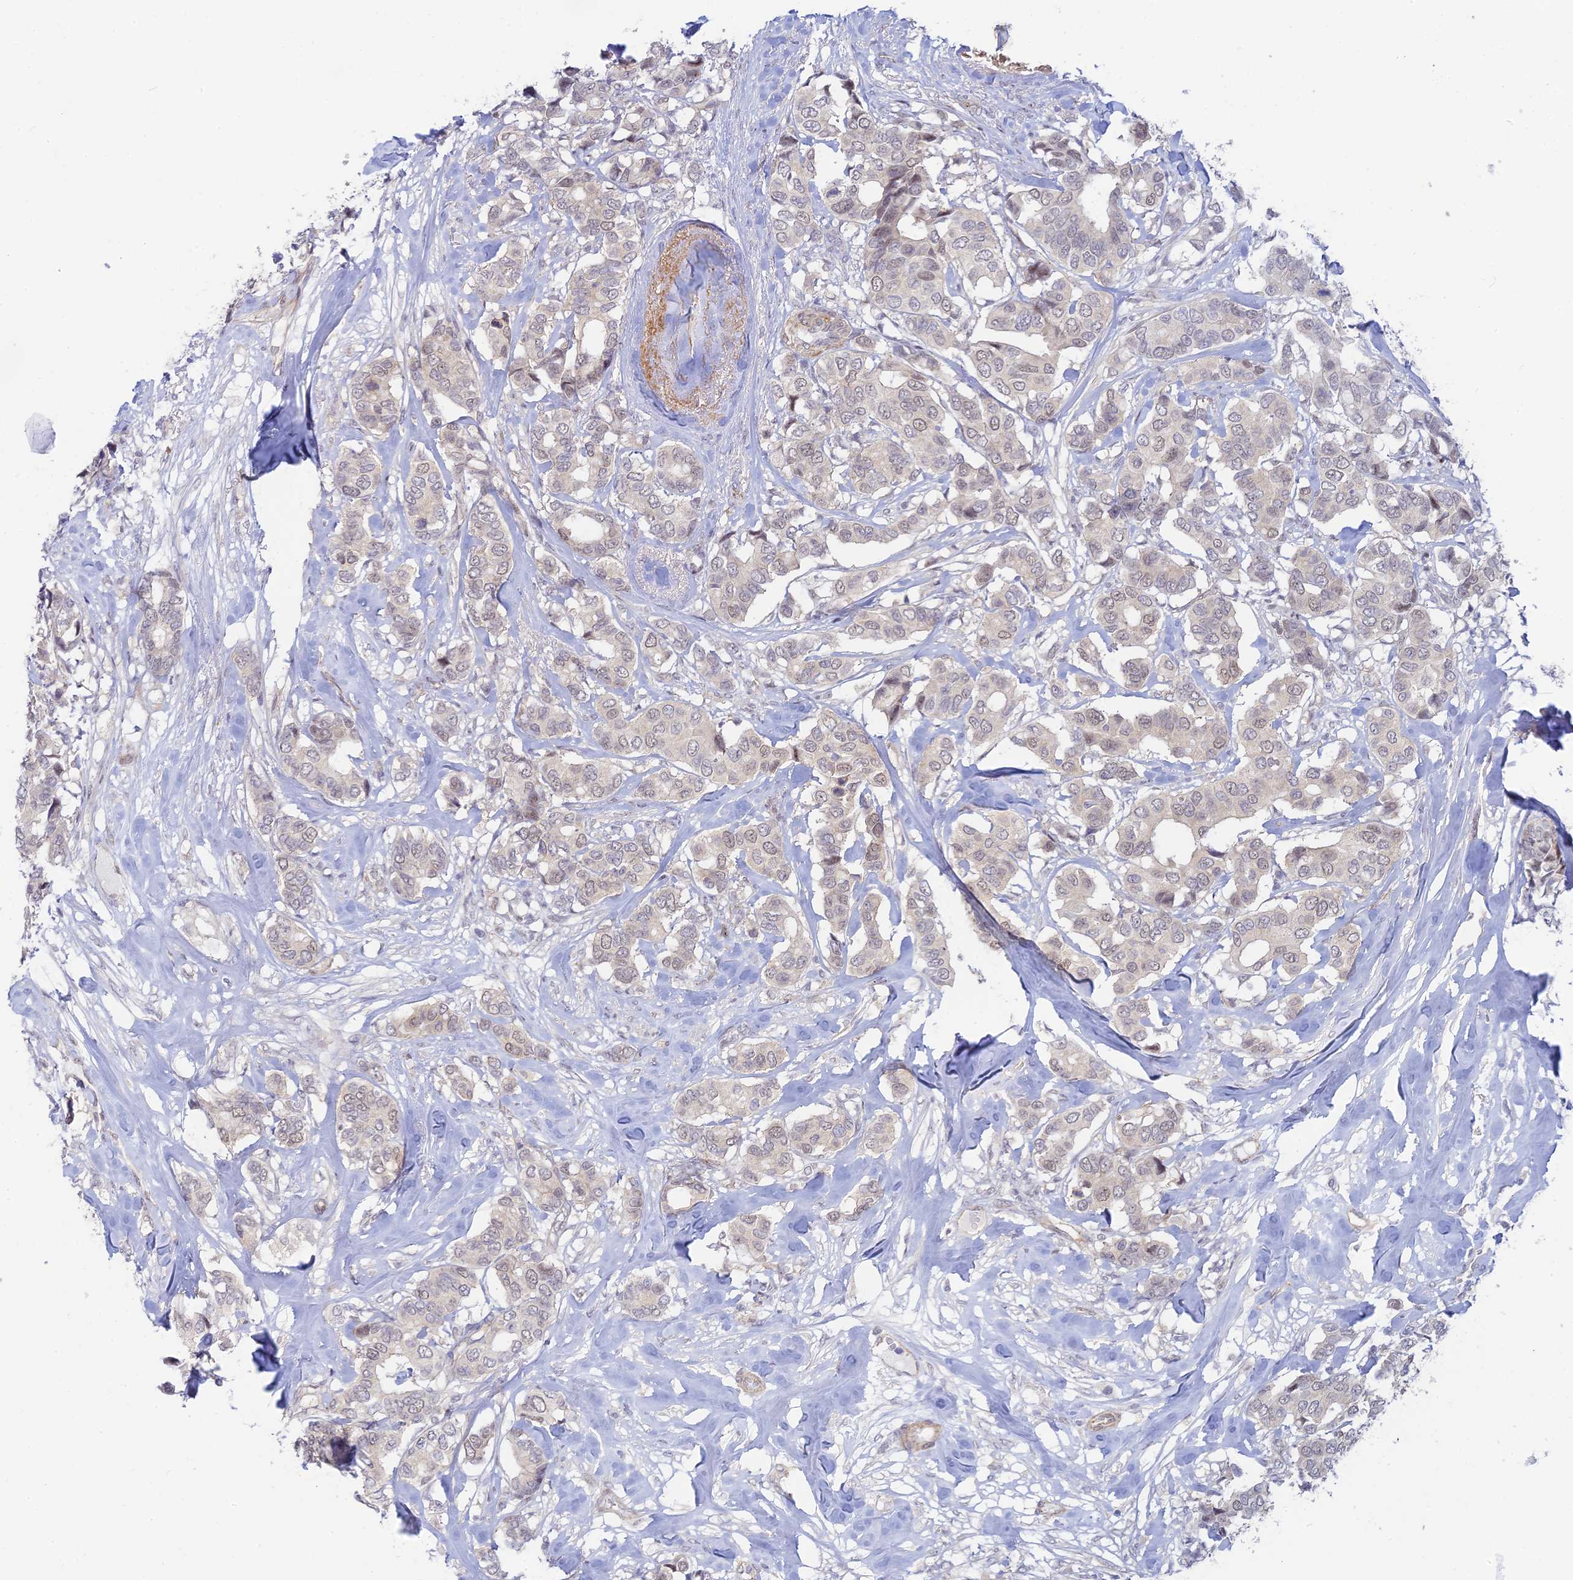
{"staining": {"intensity": "weak", "quantity": "25%-75%", "location": "nuclear"}, "tissue": "breast cancer", "cell_type": "Tumor cells", "image_type": "cancer", "snomed": [{"axis": "morphology", "description": "Duct carcinoma"}, {"axis": "topography", "description": "Breast"}], "caption": "High-power microscopy captured an immunohistochemistry micrograph of breast intraductal carcinoma, revealing weak nuclear staining in about 25%-75% of tumor cells.", "gene": "CFAP92", "patient": {"sex": "female", "age": 87}}